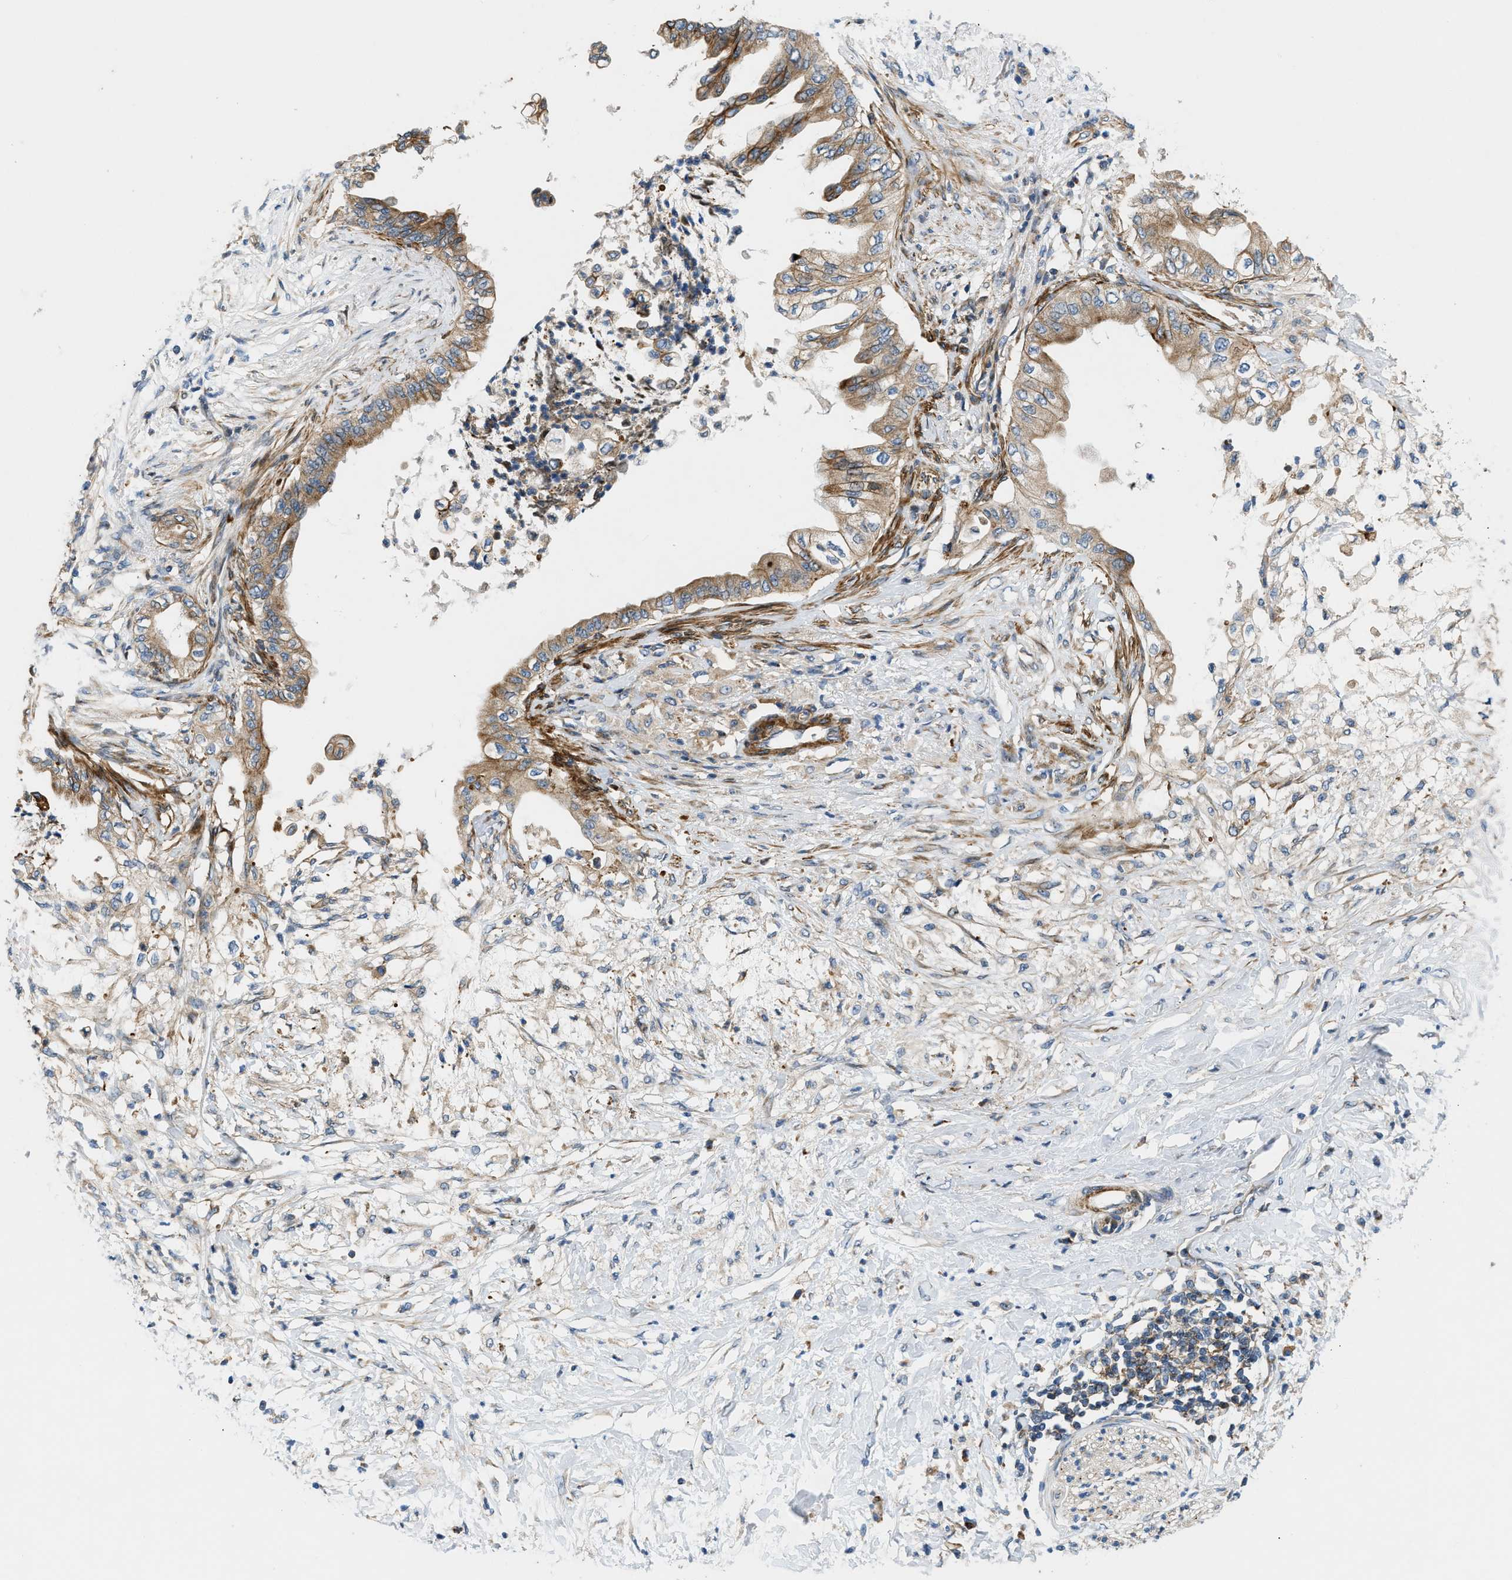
{"staining": {"intensity": "moderate", "quantity": ">75%", "location": "cytoplasmic/membranous"}, "tissue": "pancreatic cancer", "cell_type": "Tumor cells", "image_type": "cancer", "snomed": [{"axis": "morphology", "description": "Normal tissue, NOS"}, {"axis": "morphology", "description": "Adenocarcinoma, NOS"}, {"axis": "topography", "description": "Pancreas"}, {"axis": "topography", "description": "Duodenum"}], "caption": "Adenocarcinoma (pancreatic) stained with immunohistochemistry (IHC) demonstrates moderate cytoplasmic/membranous staining in about >75% of tumor cells.", "gene": "DHODH", "patient": {"sex": "female", "age": 60}}